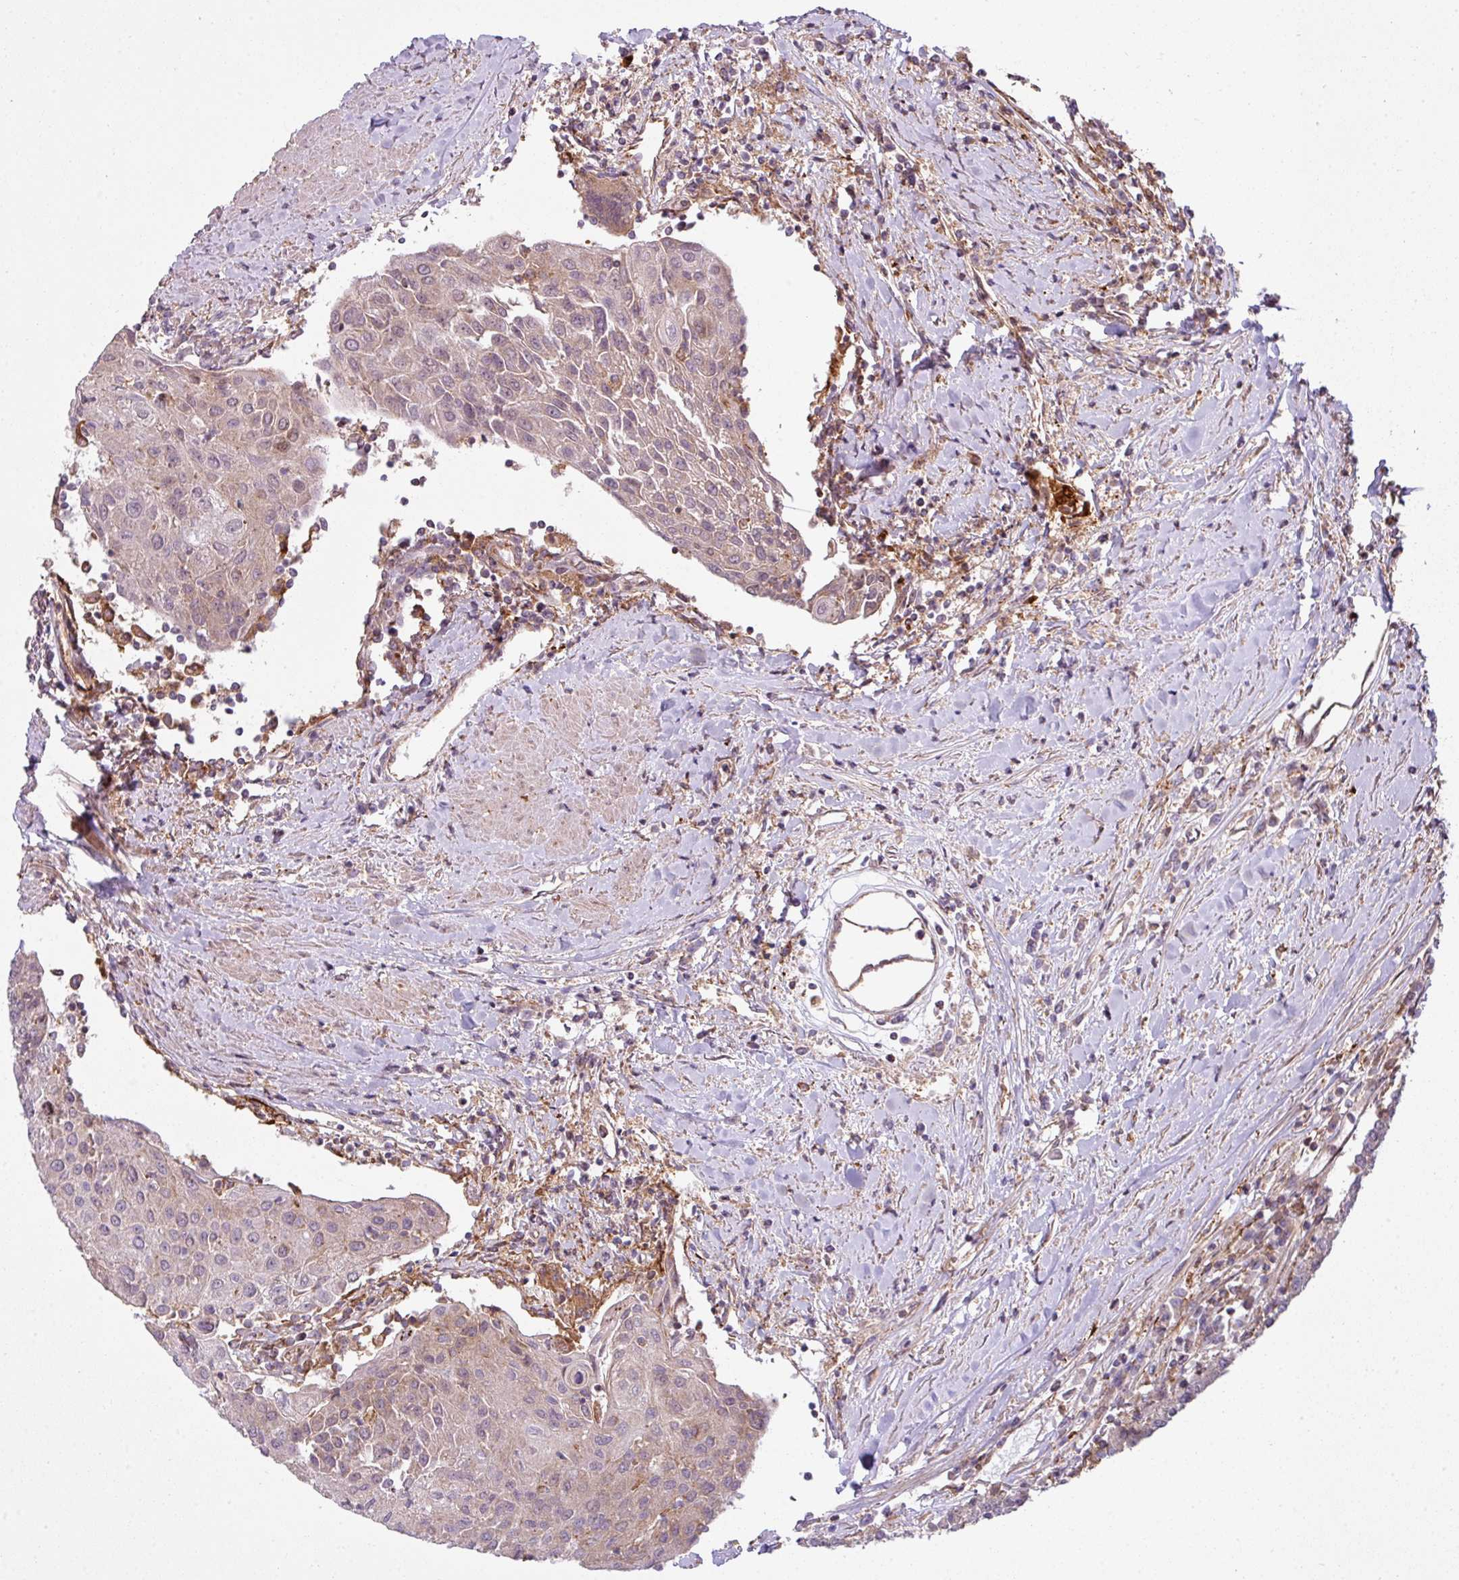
{"staining": {"intensity": "negative", "quantity": "none", "location": "none"}, "tissue": "urothelial cancer", "cell_type": "Tumor cells", "image_type": "cancer", "snomed": [{"axis": "morphology", "description": "Urothelial carcinoma, High grade"}, {"axis": "topography", "description": "Urinary bladder"}], "caption": "This is a histopathology image of immunohistochemistry staining of high-grade urothelial carcinoma, which shows no staining in tumor cells.", "gene": "ZC2HC1C", "patient": {"sex": "female", "age": 85}}